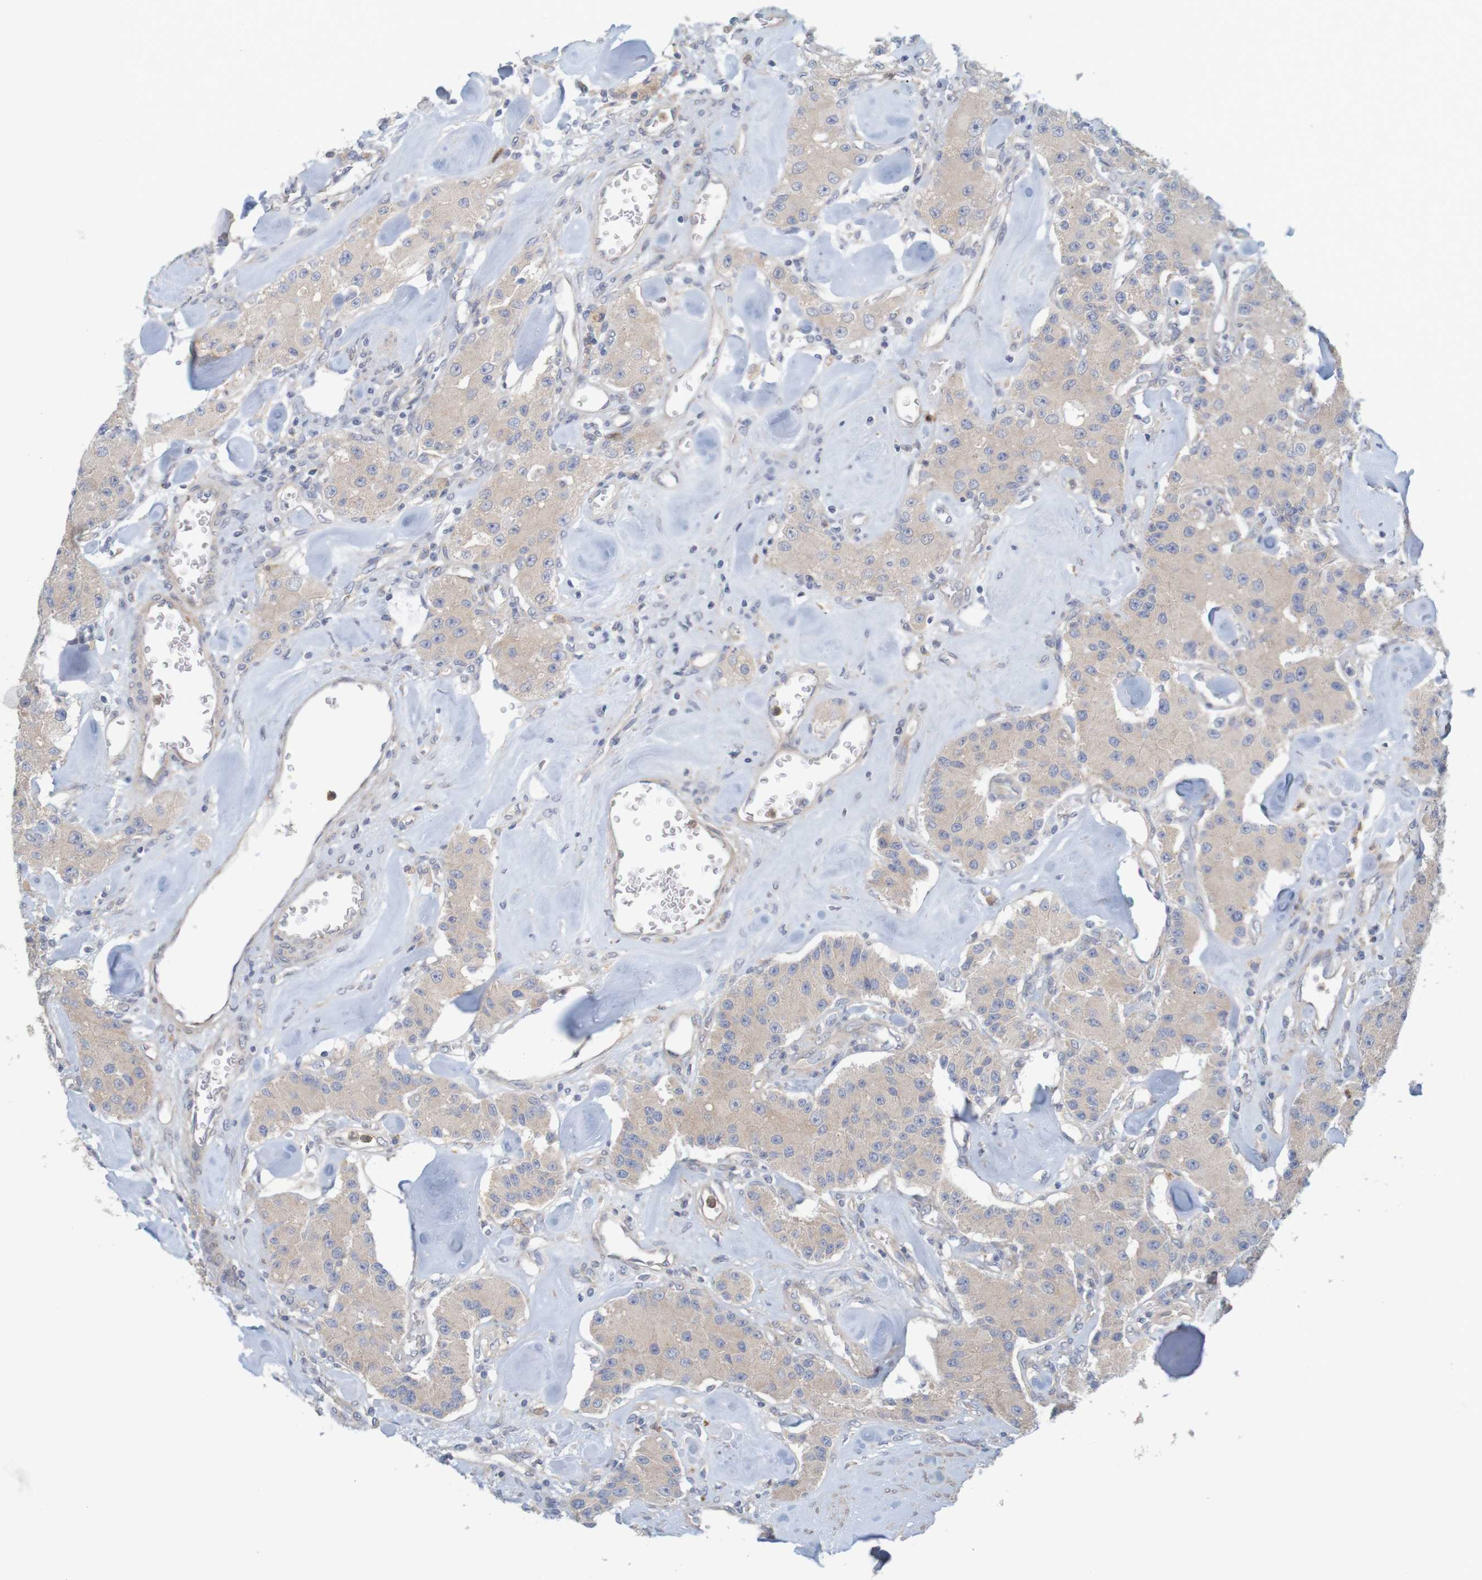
{"staining": {"intensity": "weak", "quantity": ">75%", "location": "cytoplasmic/membranous"}, "tissue": "carcinoid", "cell_type": "Tumor cells", "image_type": "cancer", "snomed": [{"axis": "morphology", "description": "Carcinoid, malignant, NOS"}, {"axis": "topography", "description": "Pancreas"}], "caption": "This image shows carcinoid stained with IHC to label a protein in brown. The cytoplasmic/membranous of tumor cells show weak positivity for the protein. Nuclei are counter-stained blue.", "gene": "KRT23", "patient": {"sex": "male", "age": 41}}